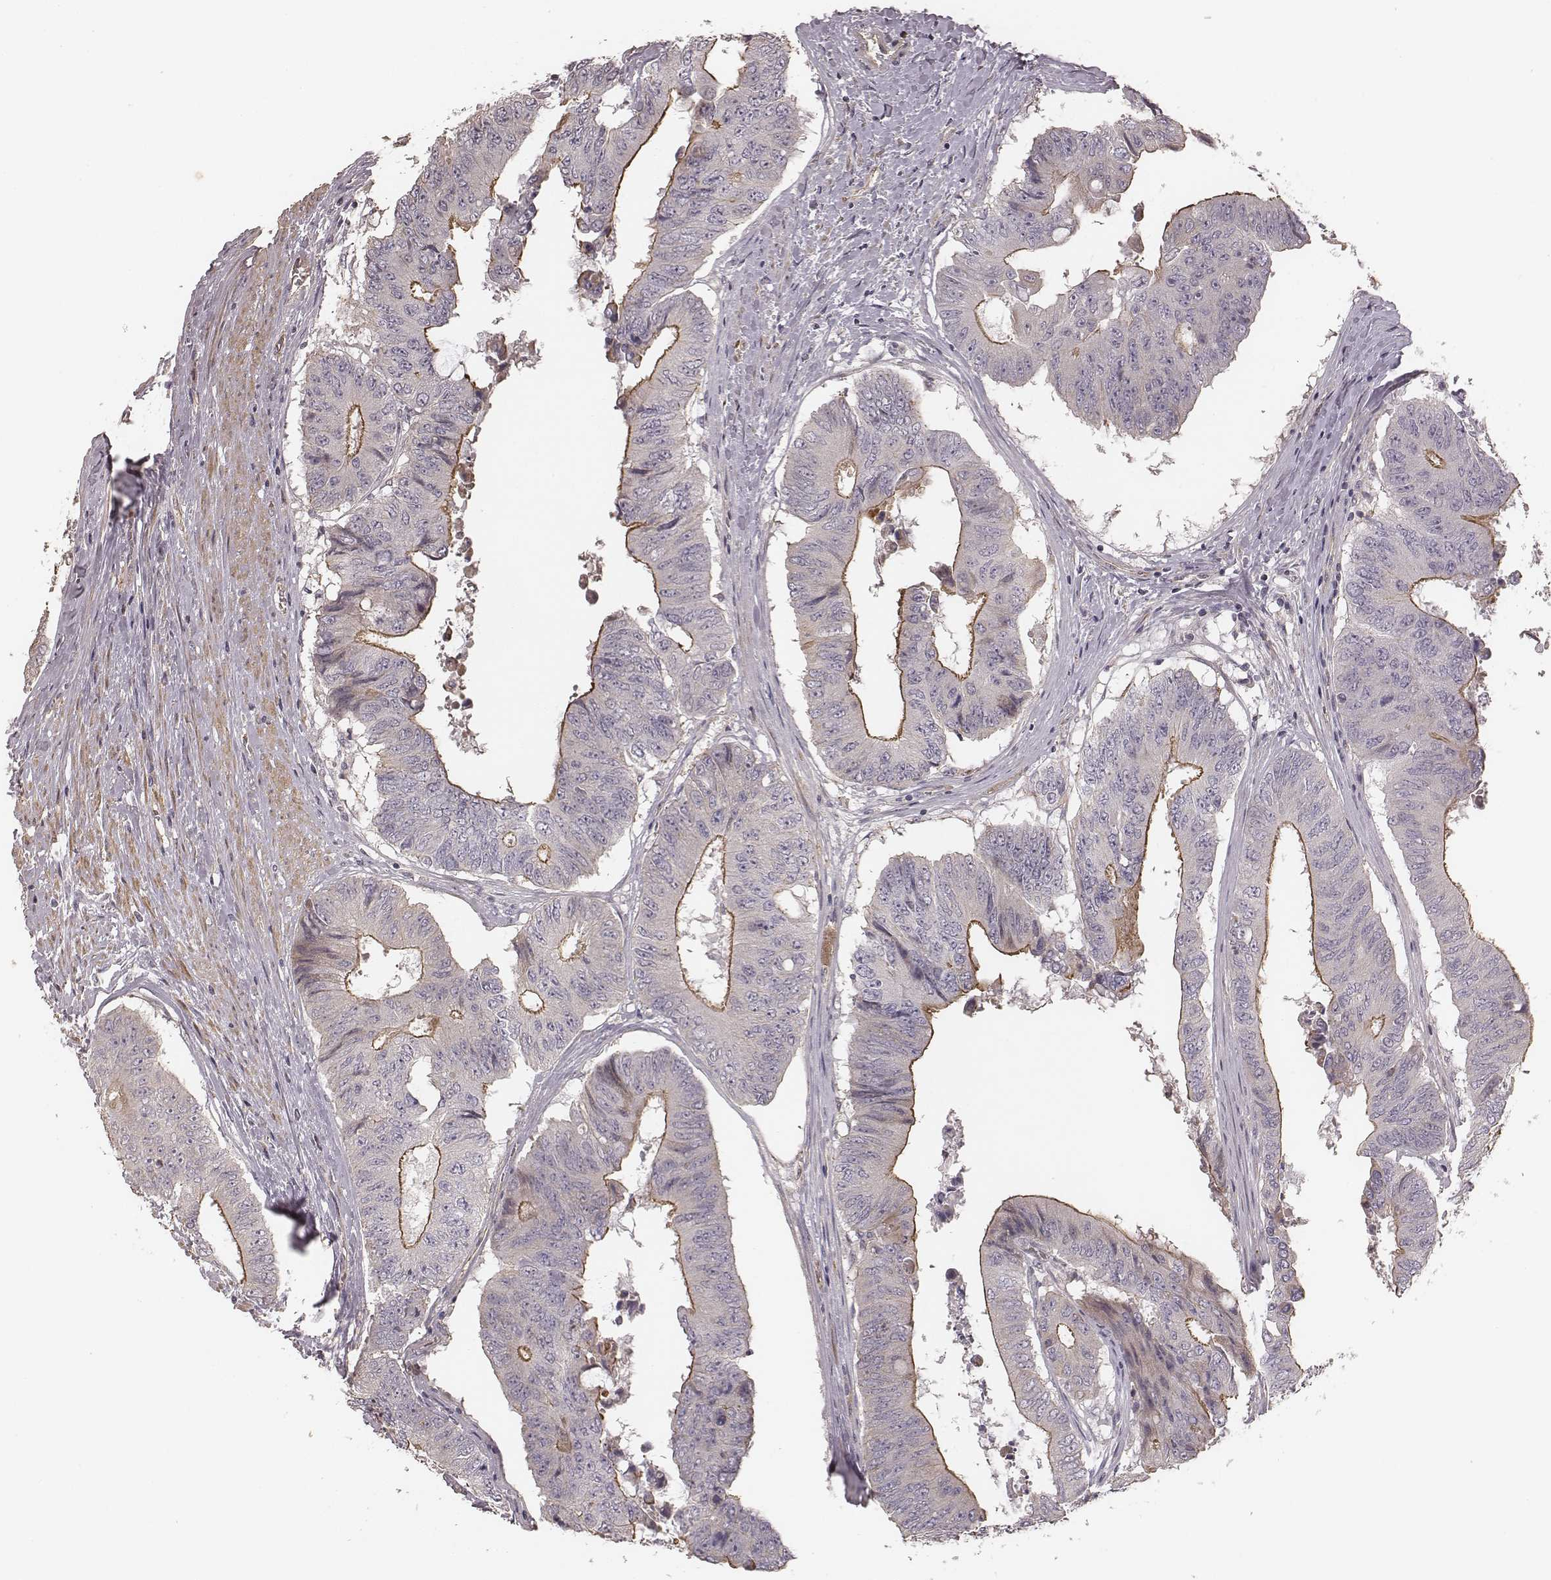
{"staining": {"intensity": "strong", "quantity": "<25%", "location": "cytoplasmic/membranous"}, "tissue": "colorectal cancer", "cell_type": "Tumor cells", "image_type": "cancer", "snomed": [{"axis": "morphology", "description": "Adenocarcinoma, NOS"}, {"axis": "topography", "description": "Rectum"}], "caption": "Protein expression analysis of colorectal adenocarcinoma reveals strong cytoplasmic/membranous staining in about <25% of tumor cells.", "gene": "OTOGL", "patient": {"sex": "male", "age": 59}}